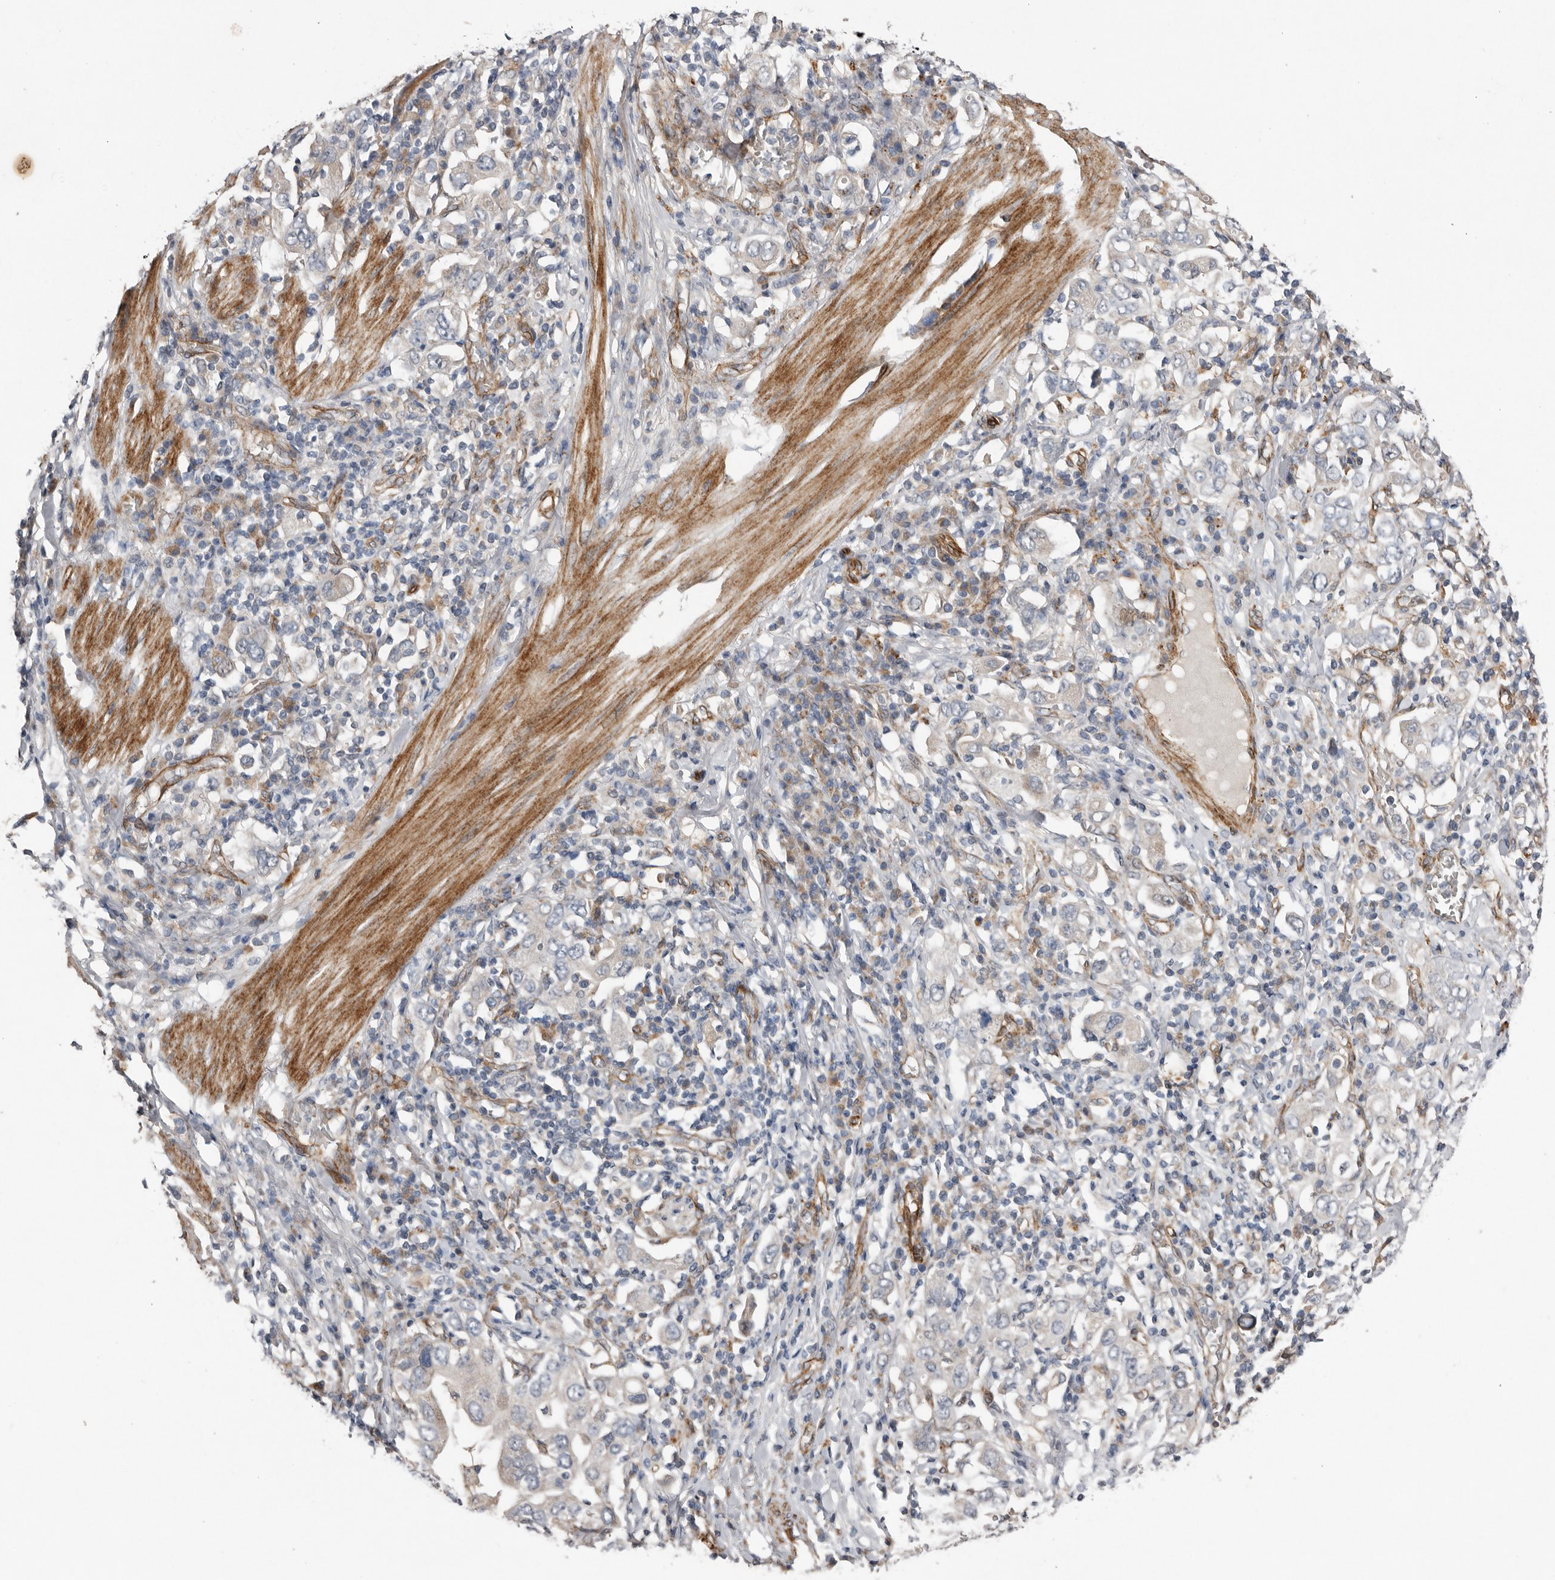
{"staining": {"intensity": "negative", "quantity": "none", "location": "none"}, "tissue": "stomach cancer", "cell_type": "Tumor cells", "image_type": "cancer", "snomed": [{"axis": "morphology", "description": "Adenocarcinoma, NOS"}, {"axis": "topography", "description": "Stomach, upper"}], "caption": "IHC of human stomach adenocarcinoma demonstrates no expression in tumor cells.", "gene": "RANBP17", "patient": {"sex": "male", "age": 62}}